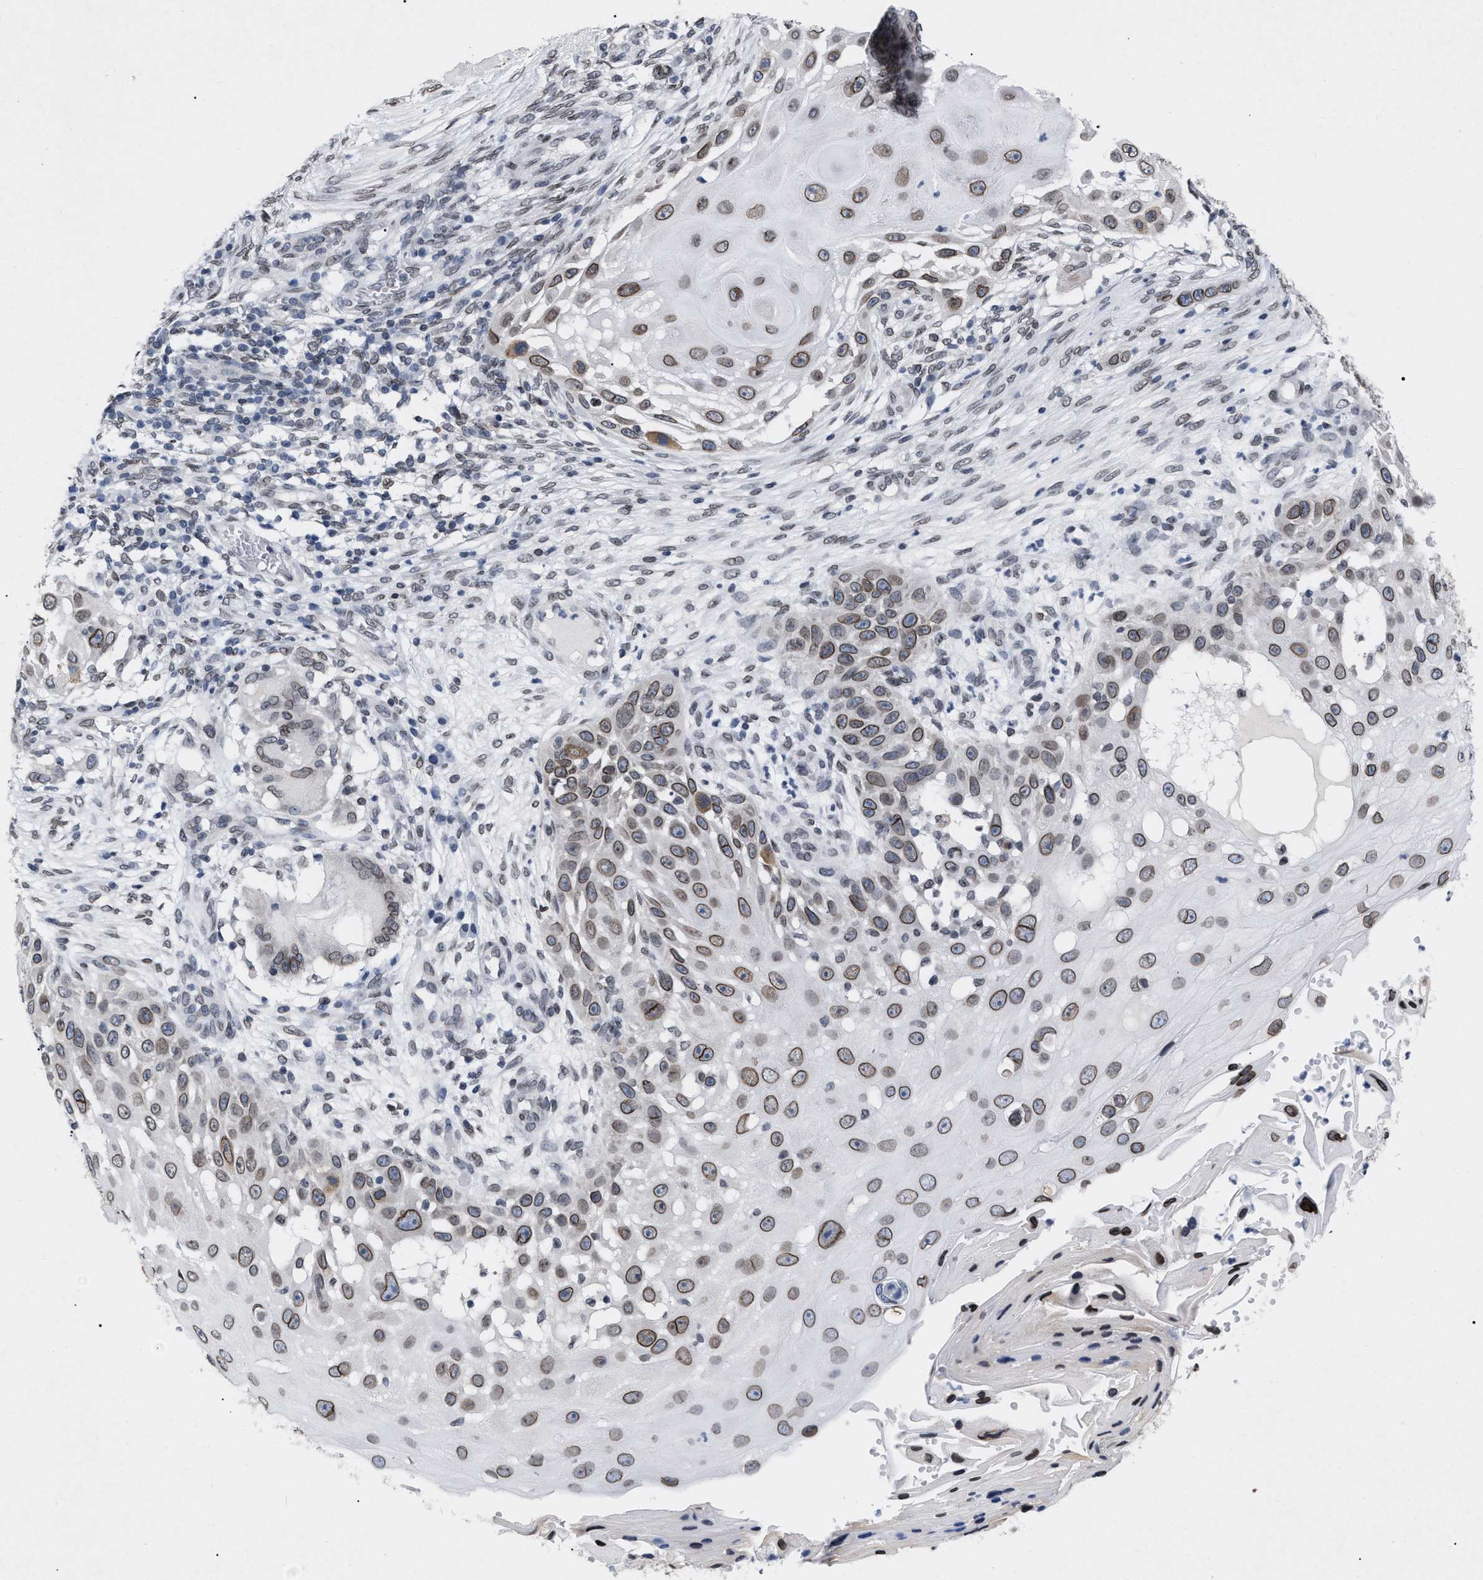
{"staining": {"intensity": "moderate", "quantity": ">75%", "location": "cytoplasmic/membranous,nuclear"}, "tissue": "skin cancer", "cell_type": "Tumor cells", "image_type": "cancer", "snomed": [{"axis": "morphology", "description": "Squamous cell carcinoma, NOS"}, {"axis": "topography", "description": "Skin"}], "caption": "IHC of squamous cell carcinoma (skin) reveals medium levels of moderate cytoplasmic/membranous and nuclear staining in approximately >75% of tumor cells.", "gene": "TPR", "patient": {"sex": "female", "age": 44}}